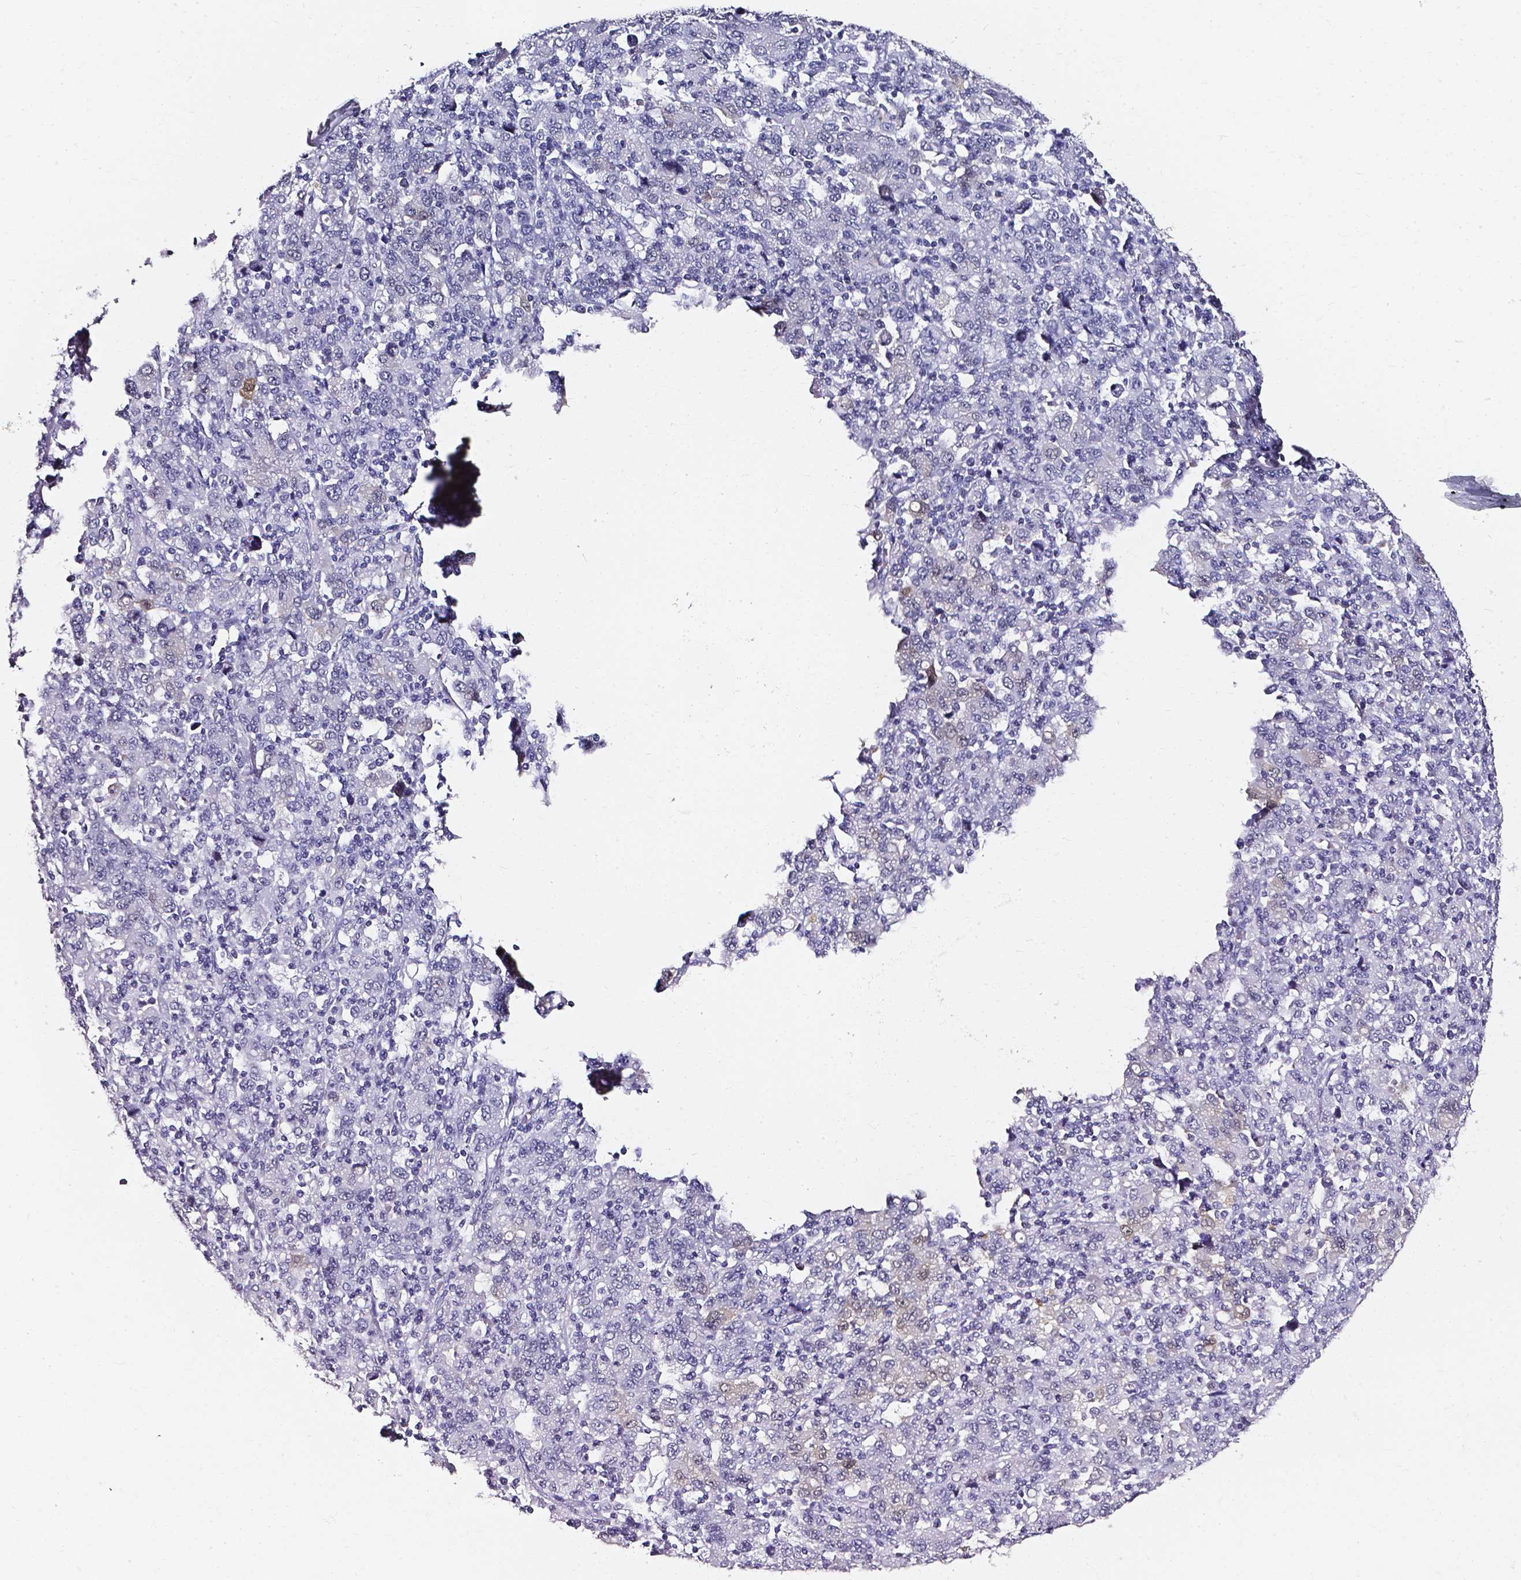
{"staining": {"intensity": "negative", "quantity": "none", "location": "none"}, "tissue": "stomach cancer", "cell_type": "Tumor cells", "image_type": "cancer", "snomed": [{"axis": "morphology", "description": "Adenocarcinoma, NOS"}, {"axis": "topography", "description": "Stomach, upper"}], "caption": "This is a image of immunohistochemistry staining of stomach cancer, which shows no expression in tumor cells.", "gene": "AKR1B10", "patient": {"sex": "male", "age": 69}}